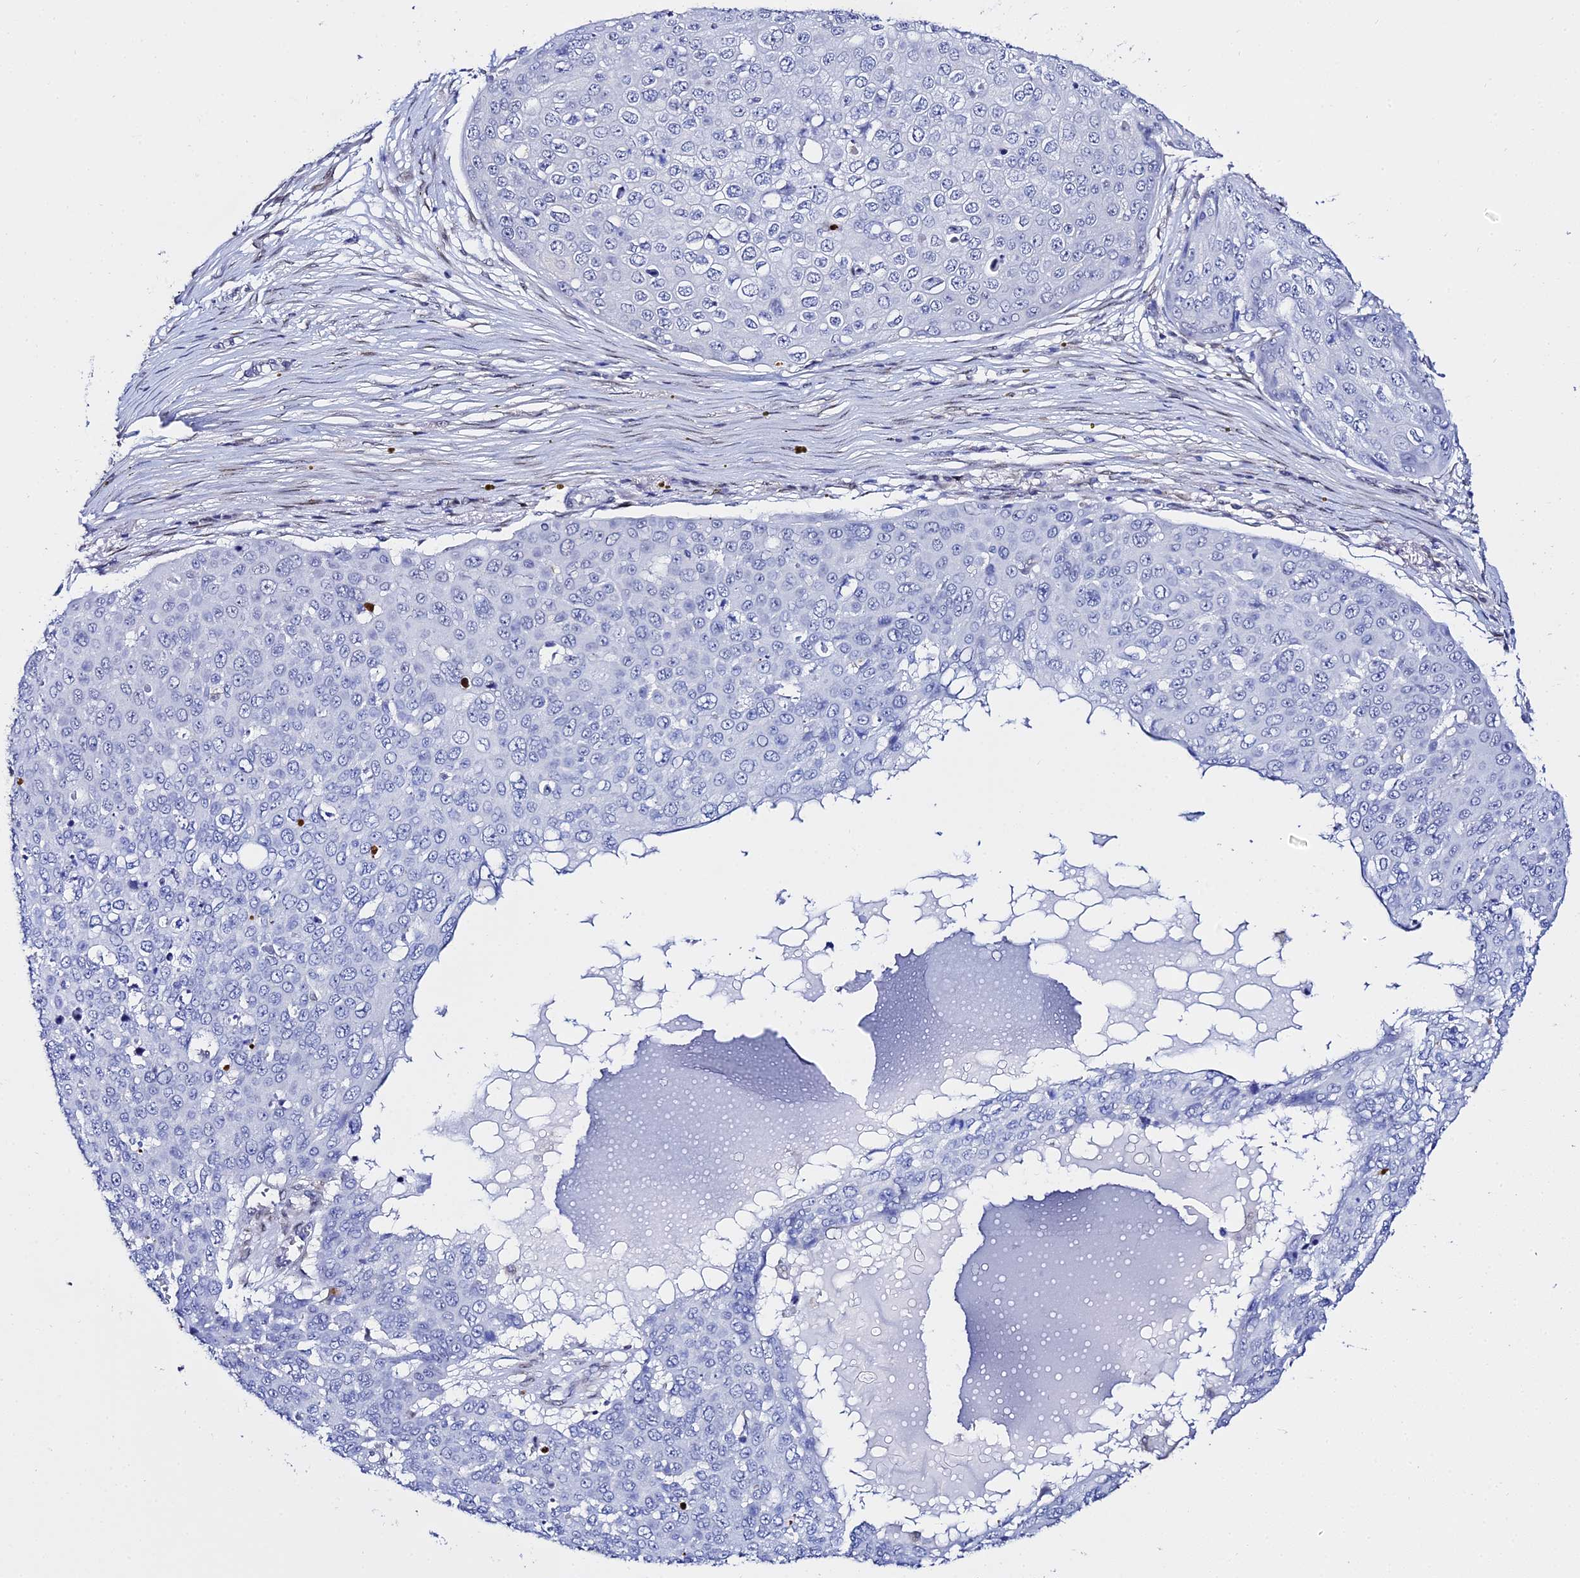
{"staining": {"intensity": "negative", "quantity": "none", "location": "none"}, "tissue": "skin cancer", "cell_type": "Tumor cells", "image_type": "cancer", "snomed": [{"axis": "morphology", "description": "Squamous cell carcinoma, NOS"}, {"axis": "topography", "description": "Skin"}], "caption": "High power microscopy image of an IHC image of skin cancer (squamous cell carcinoma), revealing no significant expression in tumor cells.", "gene": "POFUT2", "patient": {"sex": "male", "age": 71}}